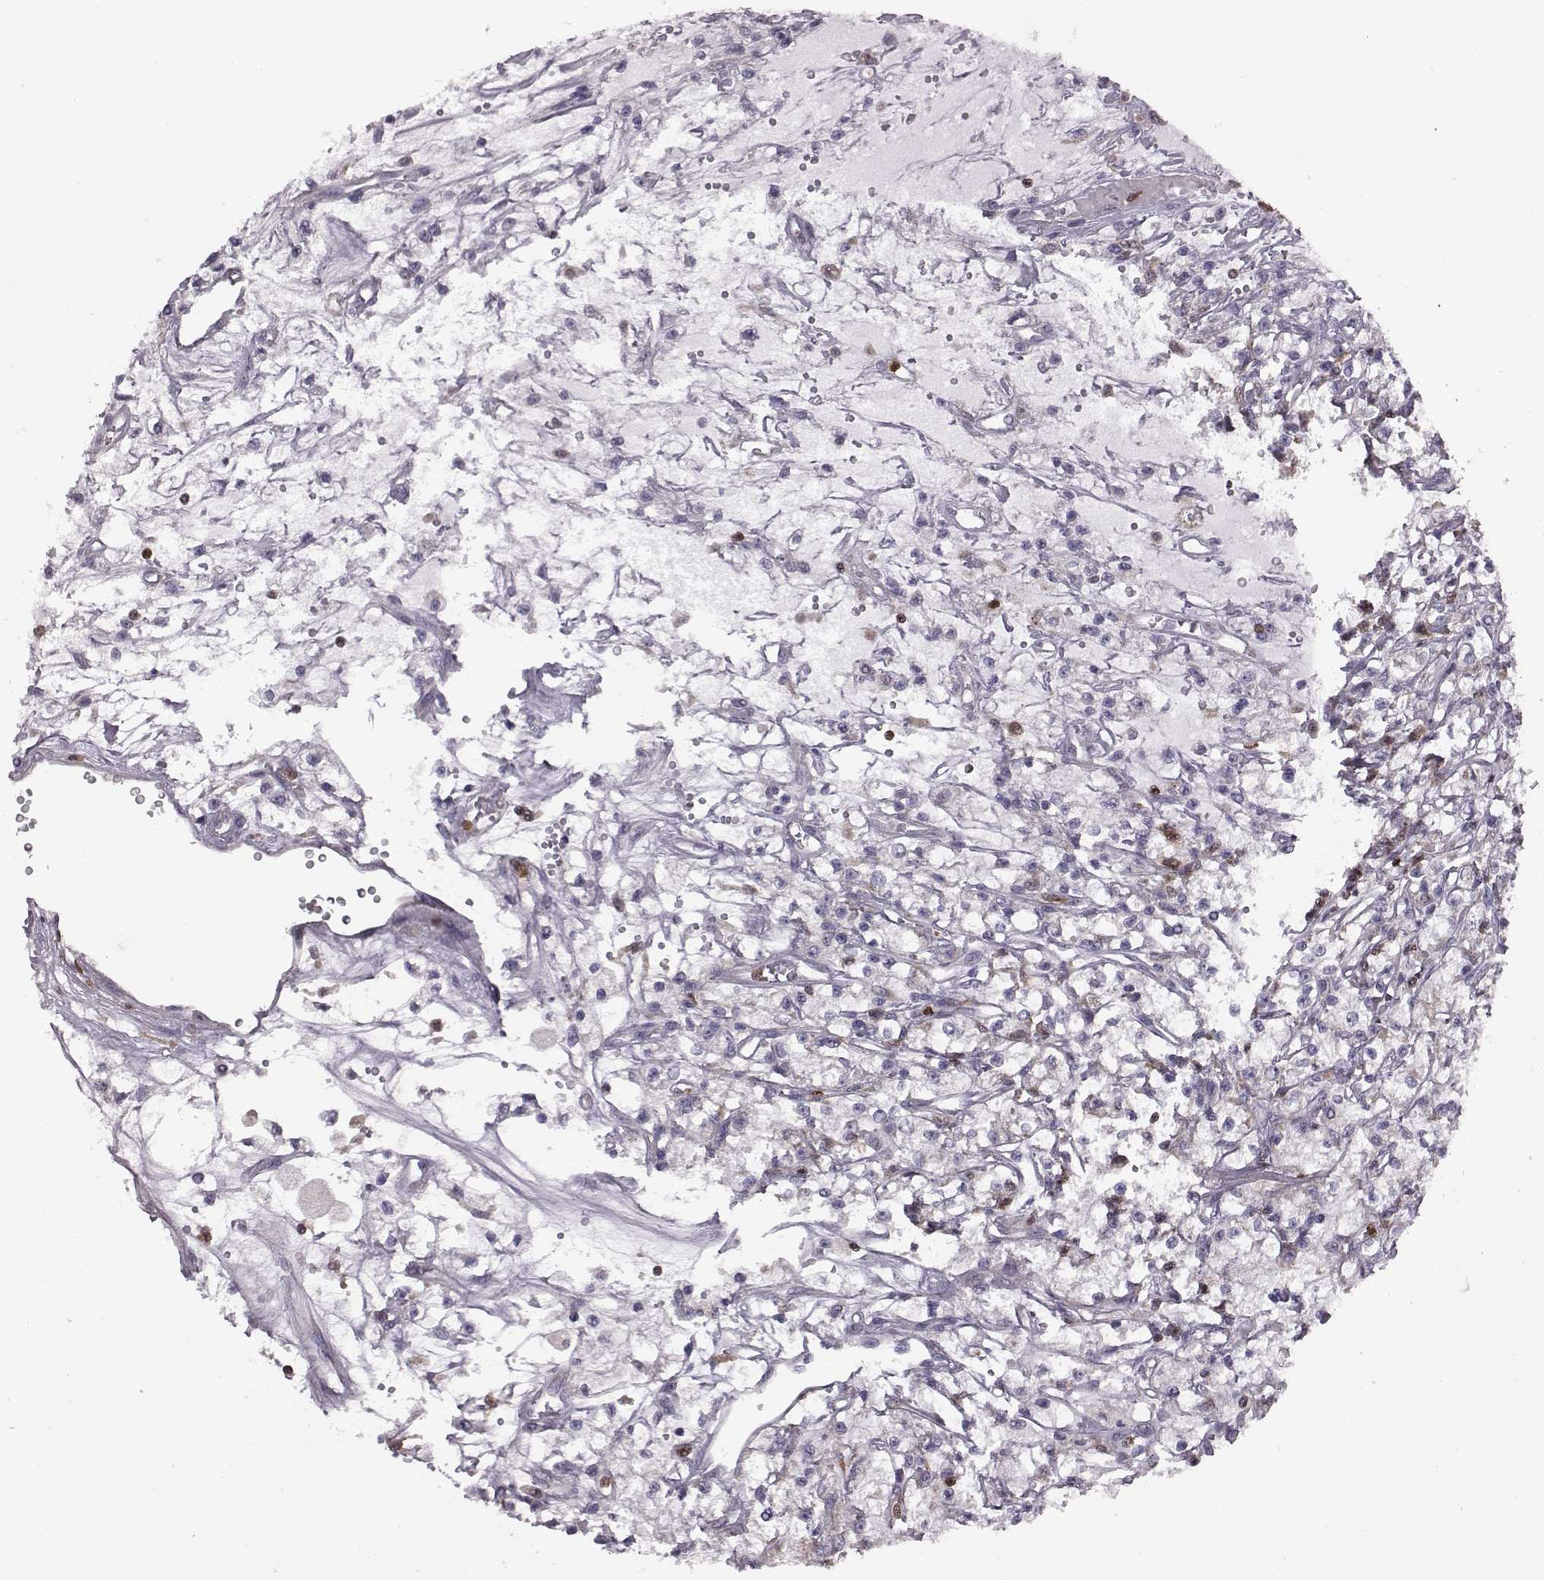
{"staining": {"intensity": "negative", "quantity": "none", "location": "none"}, "tissue": "renal cancer", "cell_type": "Tumor cells", "image_type": "cancer", "snomed": [{"axis": "morphology", "description": "Adenocarcinoma, NOS"}, {"axis": "topography", "description": "Kidney"}], "caption": "Immunohistochemical staining of human adenocarcinoma (renal) reveals no significant expression in tumor cells.", "gene": "DOK2", "patient": {"sex": "female", "age": 59}}